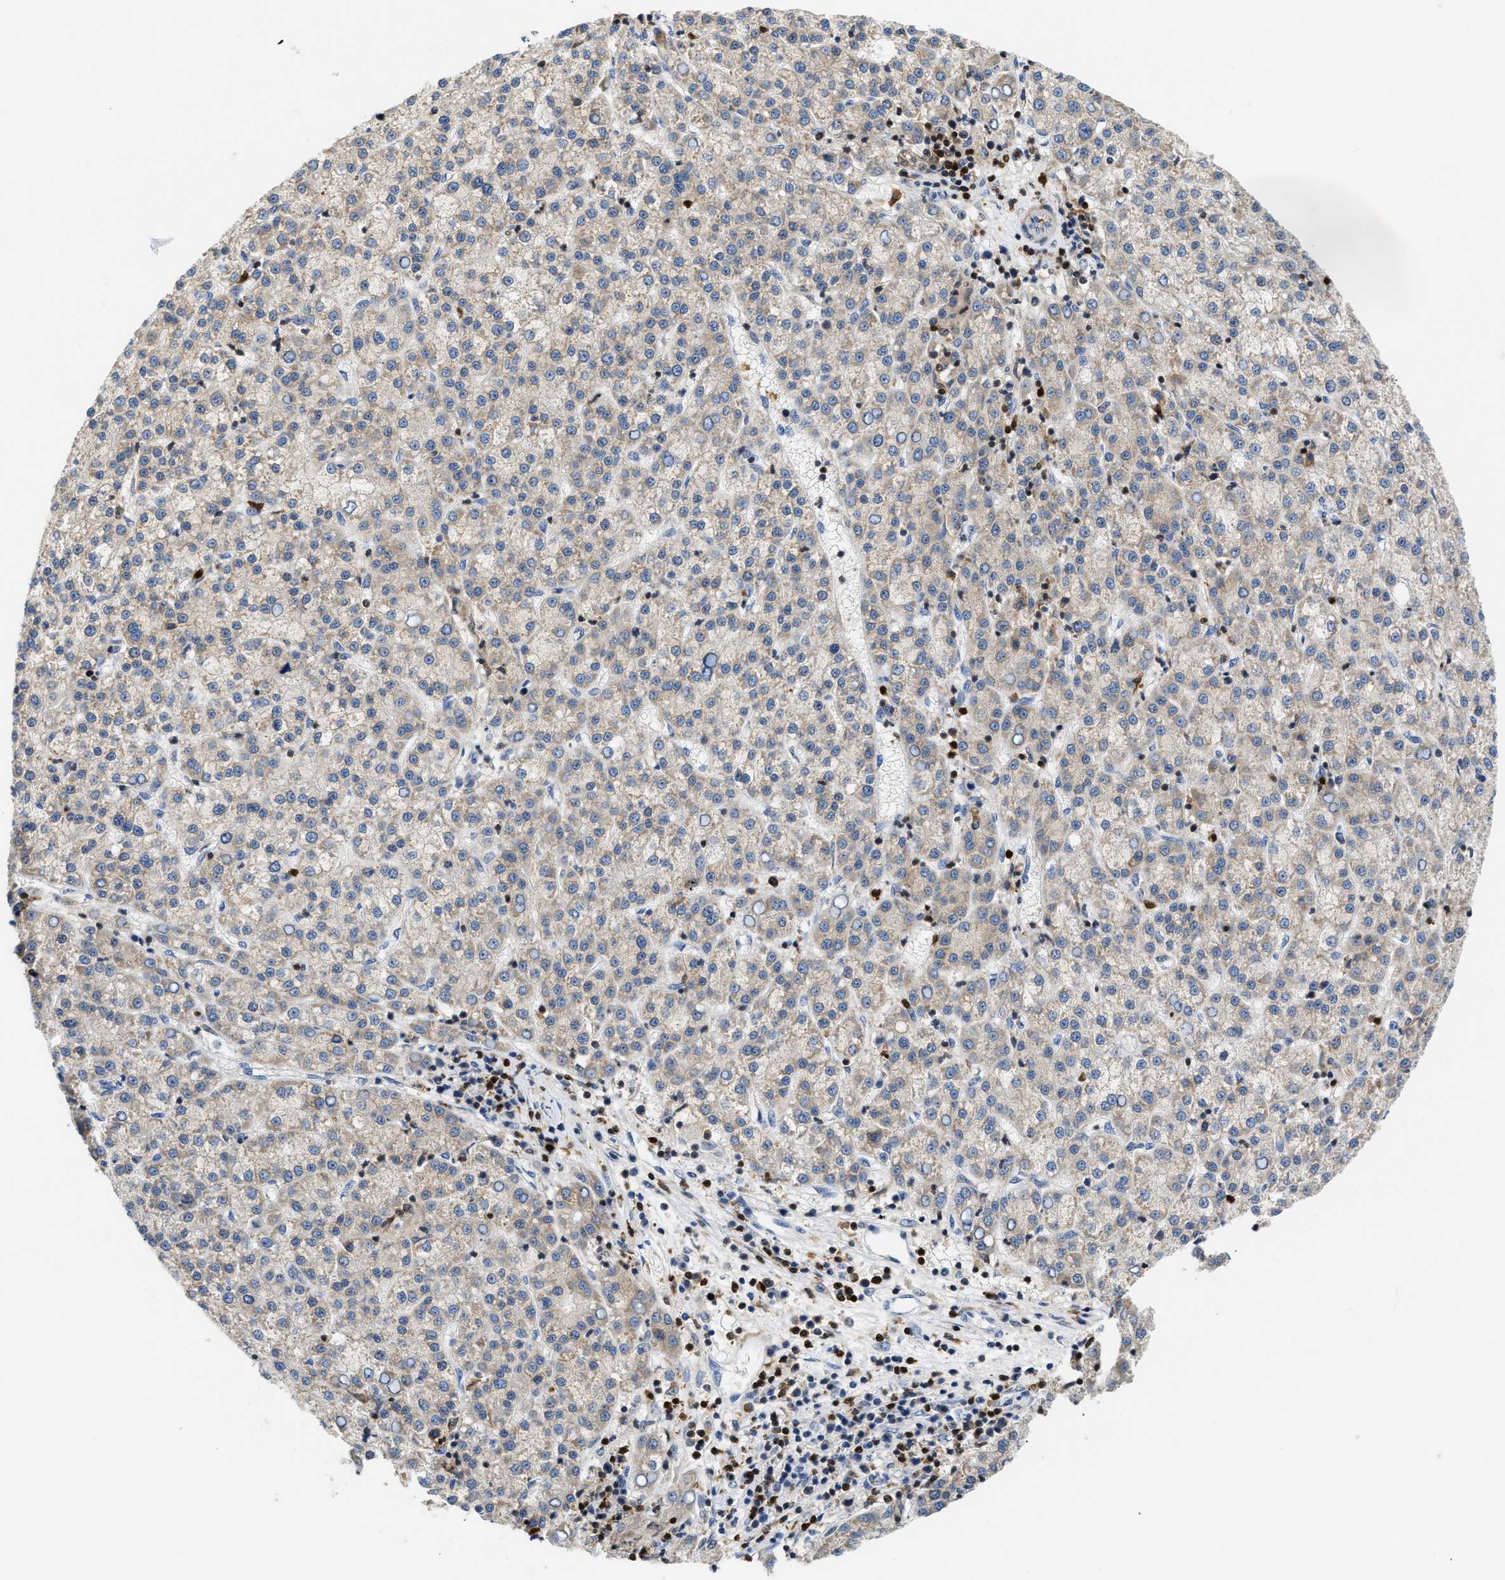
{"staining": {"intensity": "weak", "quantity": ">75%", "location": "cytoplasmic/membranous"}, "tissue": "liver cancer", "cell_type": "Tumor cells", "image_type": "cancer", "snomed": [{"axis": "morphology", "description": "Carcinoma, Hepatocellular, NOS"}, {"axis": "topography", "description": "Liver"}], "caption": "About >75% of tumor cells in human liver cancer reveal weak cytoplasmic/membranous protein positivity as visualized by brown immunohistochemical staining.", "gene": "SLIT2", "patient": {"sex": "female", "age": 58}}